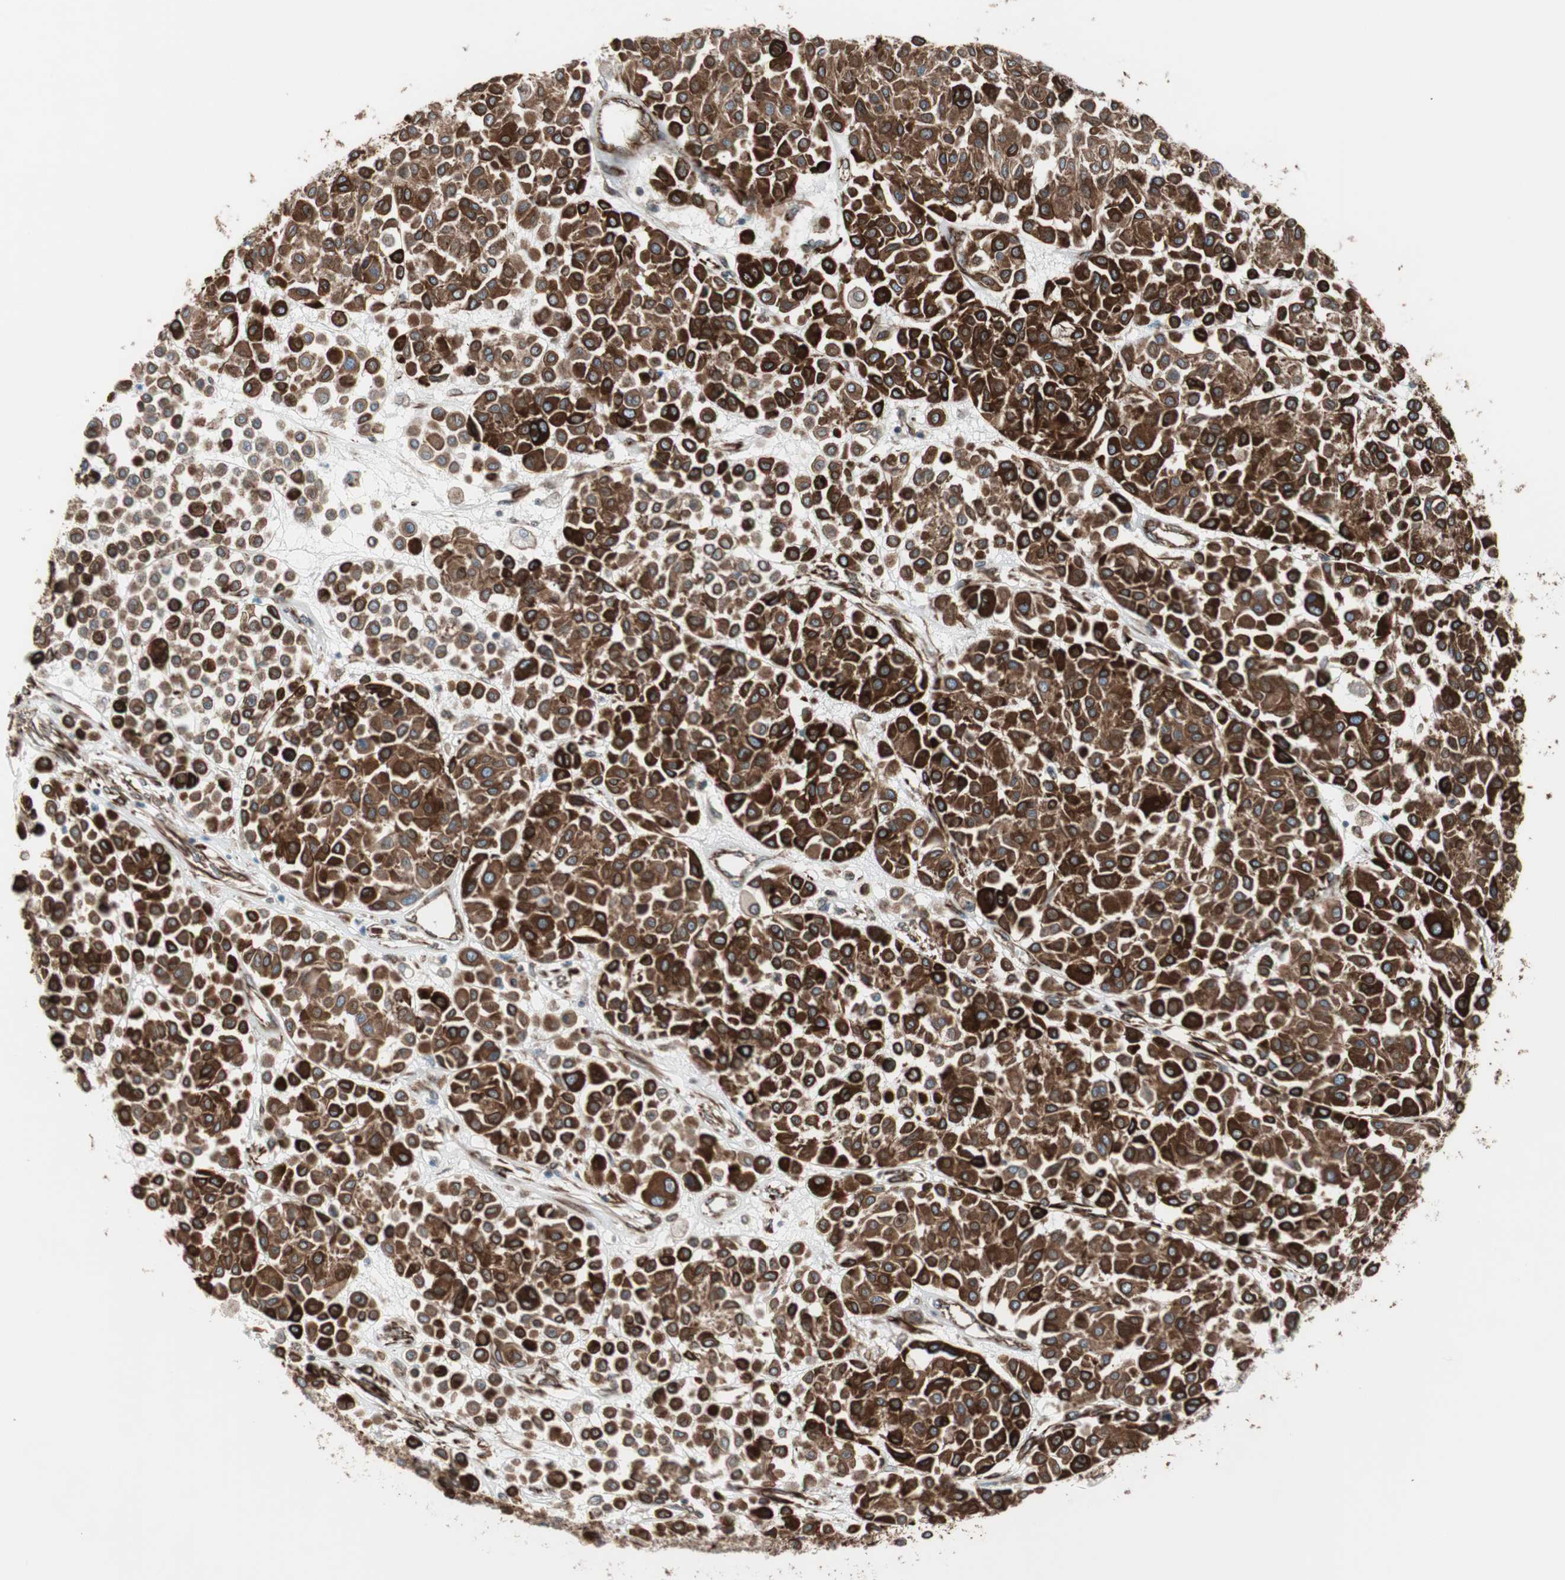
{"staining": {"intensity": "strong", "quantity": ">75%", "location": "cytoplasmic/membranous"}, "tissue": "melanoma", "cell_type": "Tumor cells", "image_type": "cancer", "snomed": [{"axis": "morphology", "description": "Malignant melanoma, Metastatic site"}, {"axis": "topography", "description": "Soft tissue"}], "caption": "DAB (3,3'-diaminobenzidine) immunohistochemical staining of malignant melanoma (metastatic site) exhibits strong cytoplasmic/membranous protein expression in about >75% of tumor cells. Using DAB (3,3'-diaminobenzidine) (brown) and hematoxylin (blue) stains, captured at high magnification using brightfield microscopy.", "gene": "TCTA", "patient": {"sex": "male", "age": 41}}